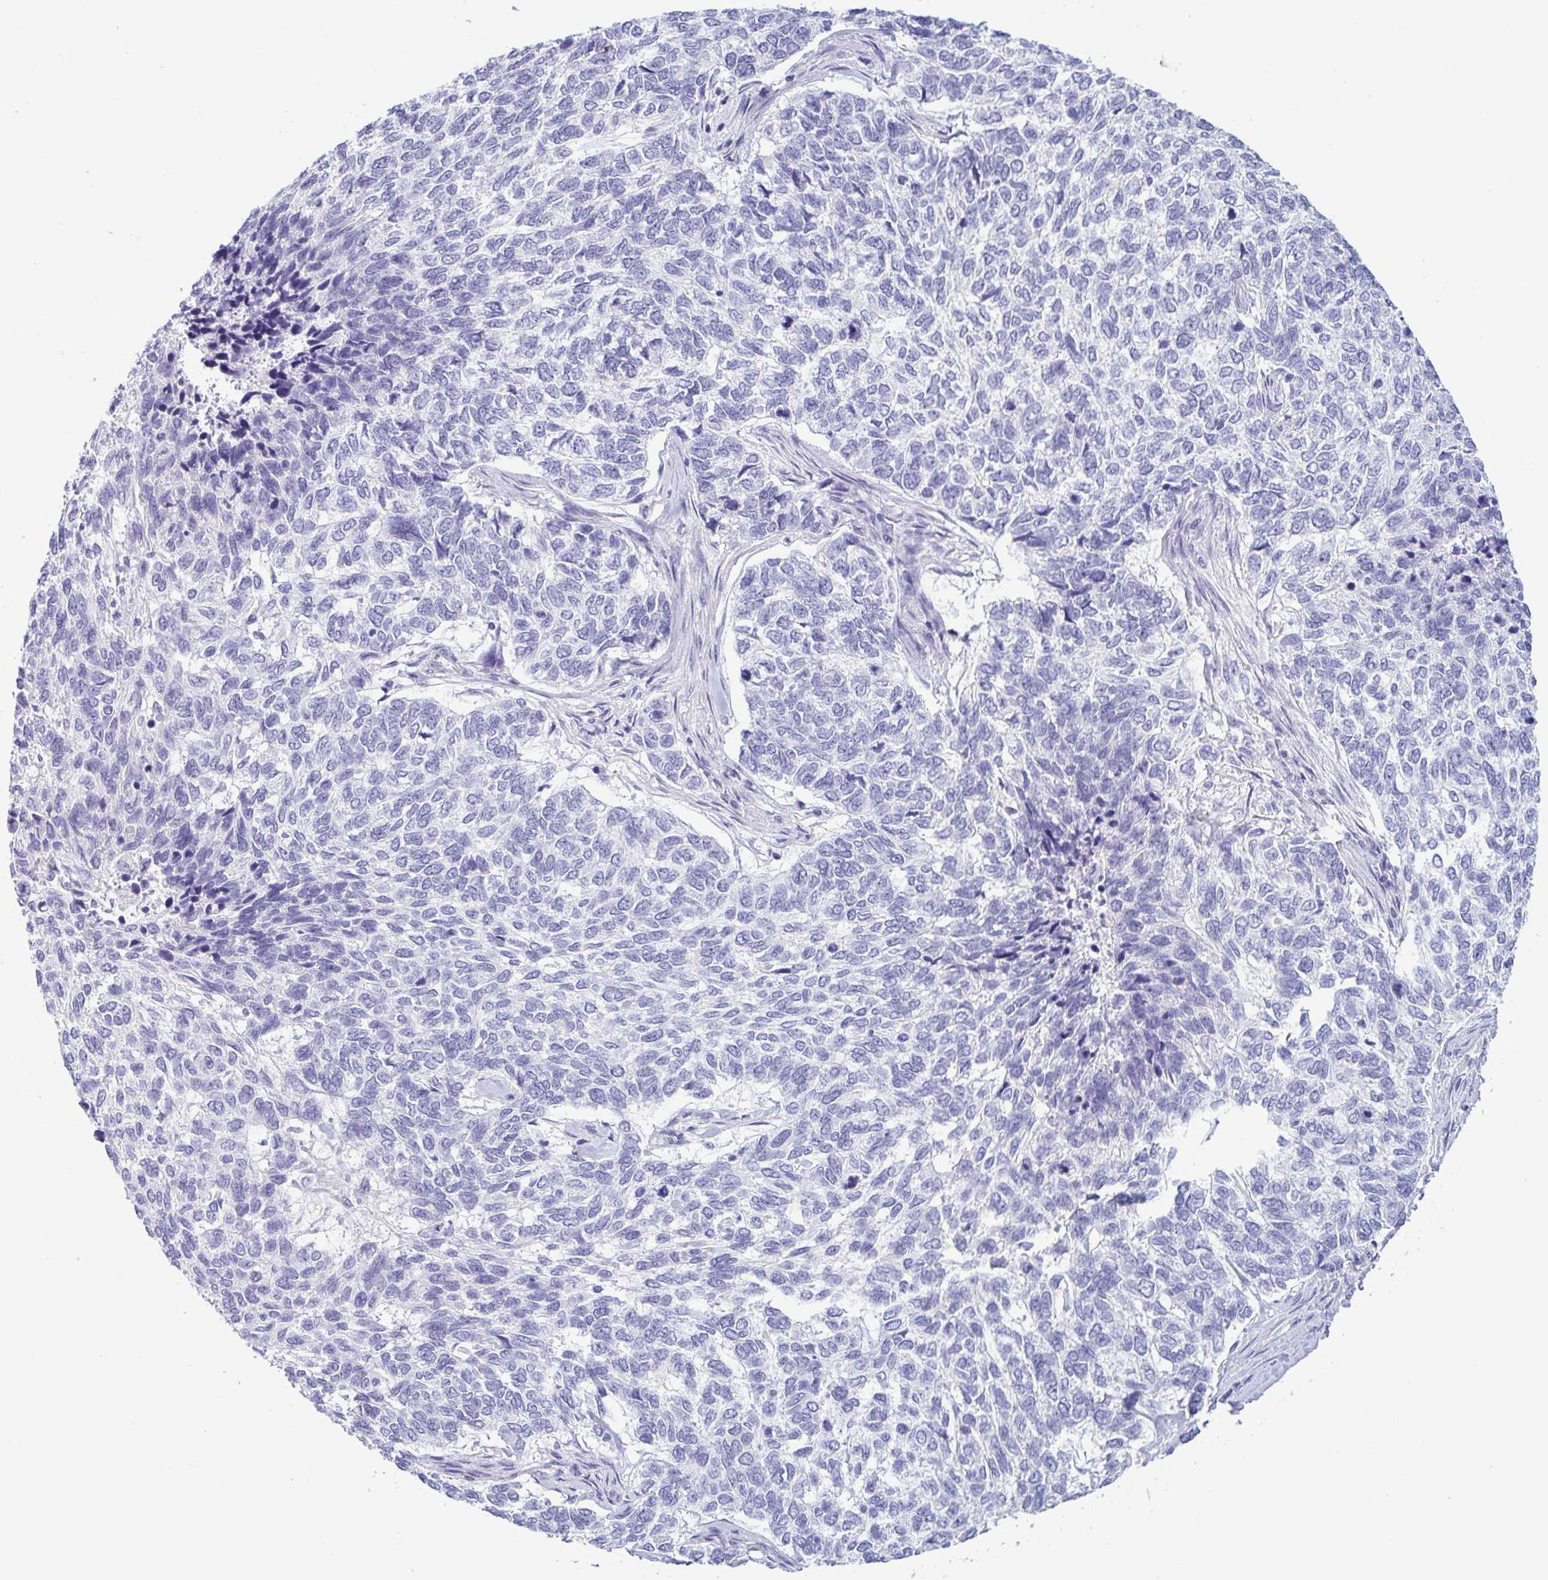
{"staining": {"intensity": "negative", "quantity": "none", "location": "none"}, "tissue": "skin cancer", "cell_type": "Tumor cells", "image_type": "cancer", "snomed": [{"axis": "morphology", "description": "Basal cell carcinoma"}, {"axis": "topography", "description": "Skin"}], "caption": "This is an immunohistochemistry (IHC) histopathology image of skin cancer. There is no expression in tumor cells.", "gene": "TNNI2", "patient": {"sex": "female", "age": 65}}